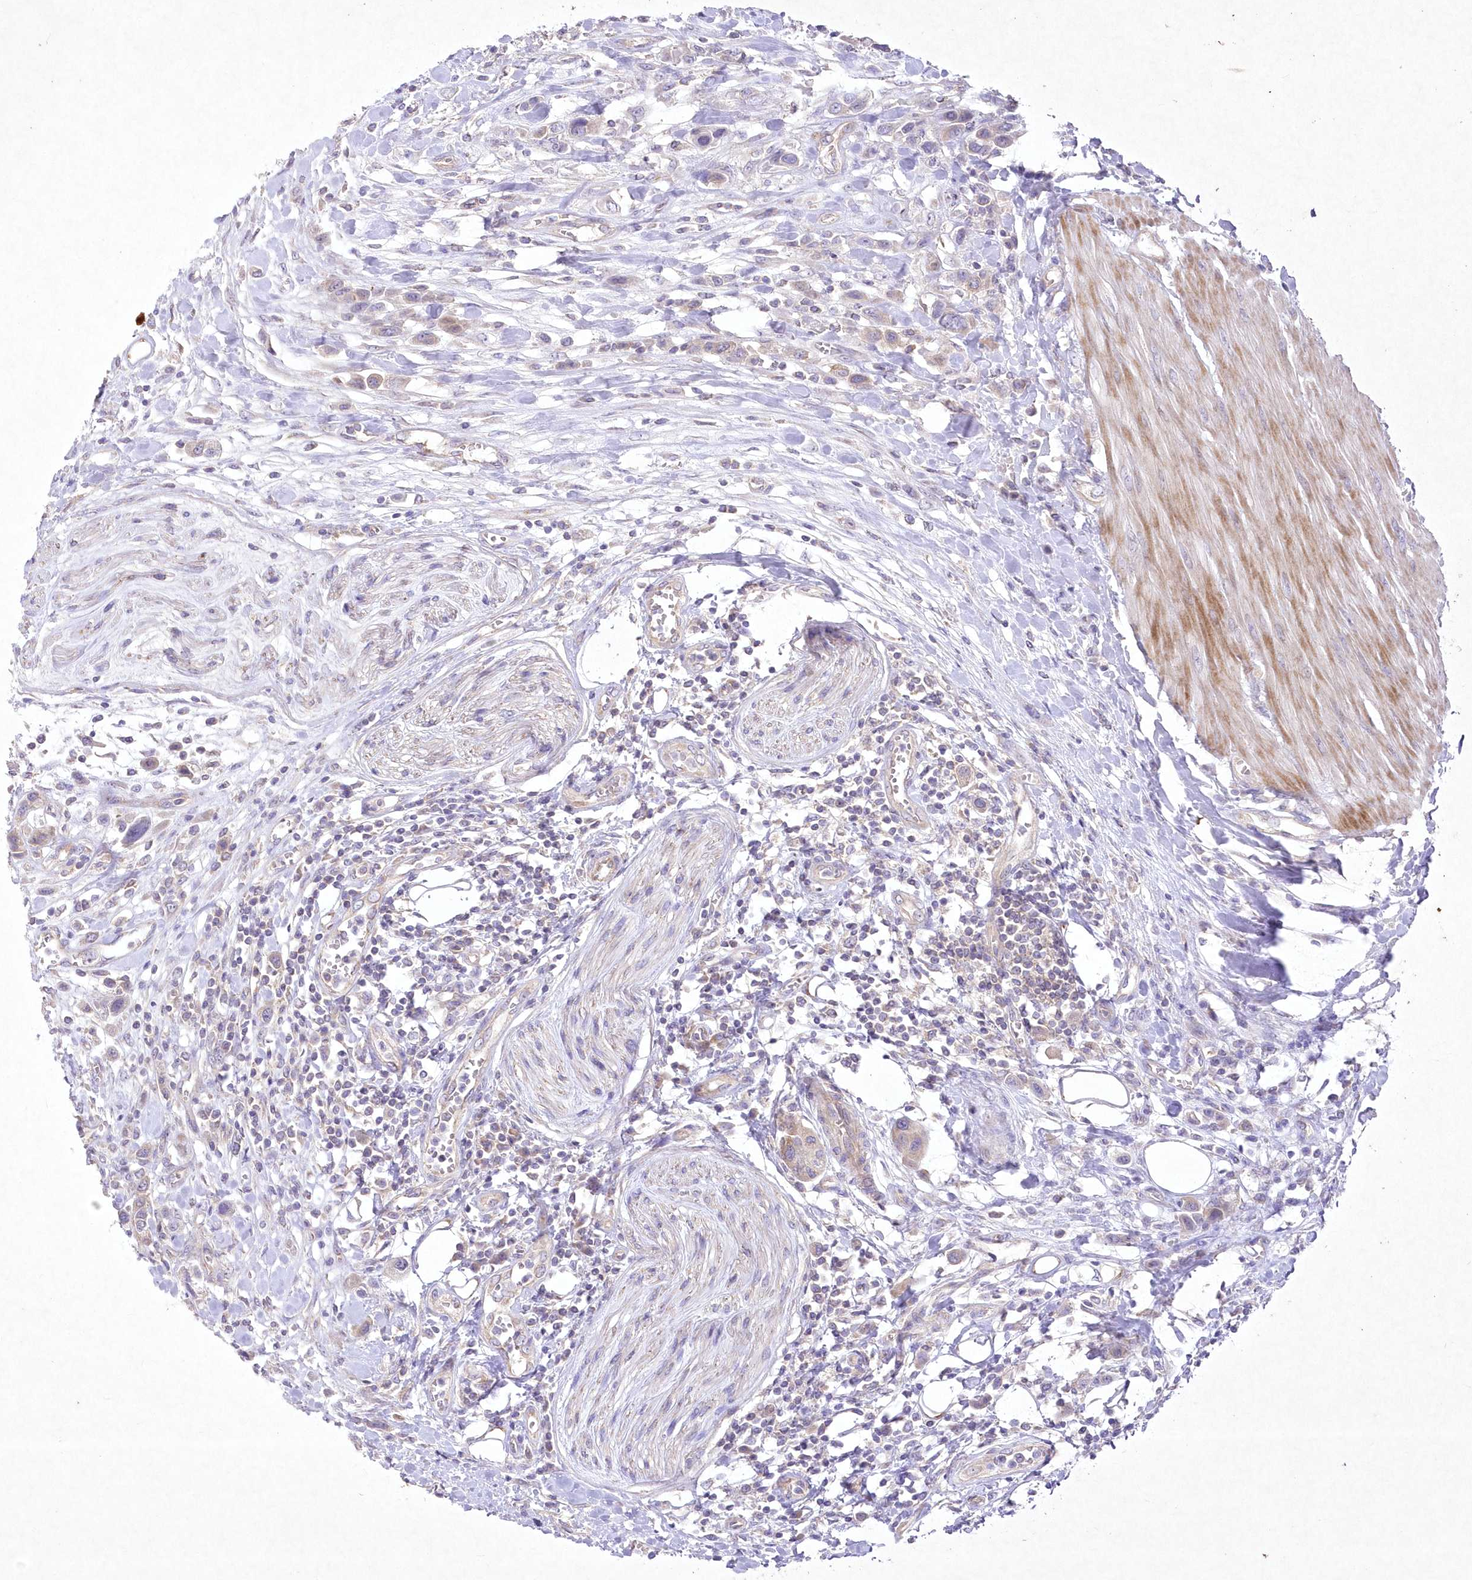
{"staining": {"intensity": "weak", "quantity": "25%-75%", "location": "cytoplasmic/membranous"}, "tissue": "urothelial cancer", "cell_type": "Tumor cells", "image_type": "cancer", "snomed": [{"axis": "morphology", "description": "Urothelial carcinoma, High grade"}, {"axis": "topography", "description": "Urinary bladder"}], "caption": "Immunohistochemical staining of urothelial cancer displays weak cytoplasmic/membranous protein staining in approximately 25%-75% of tumor cells.", "gene": "ITSN2", "patient": {"sex": "male", "age": 50}}